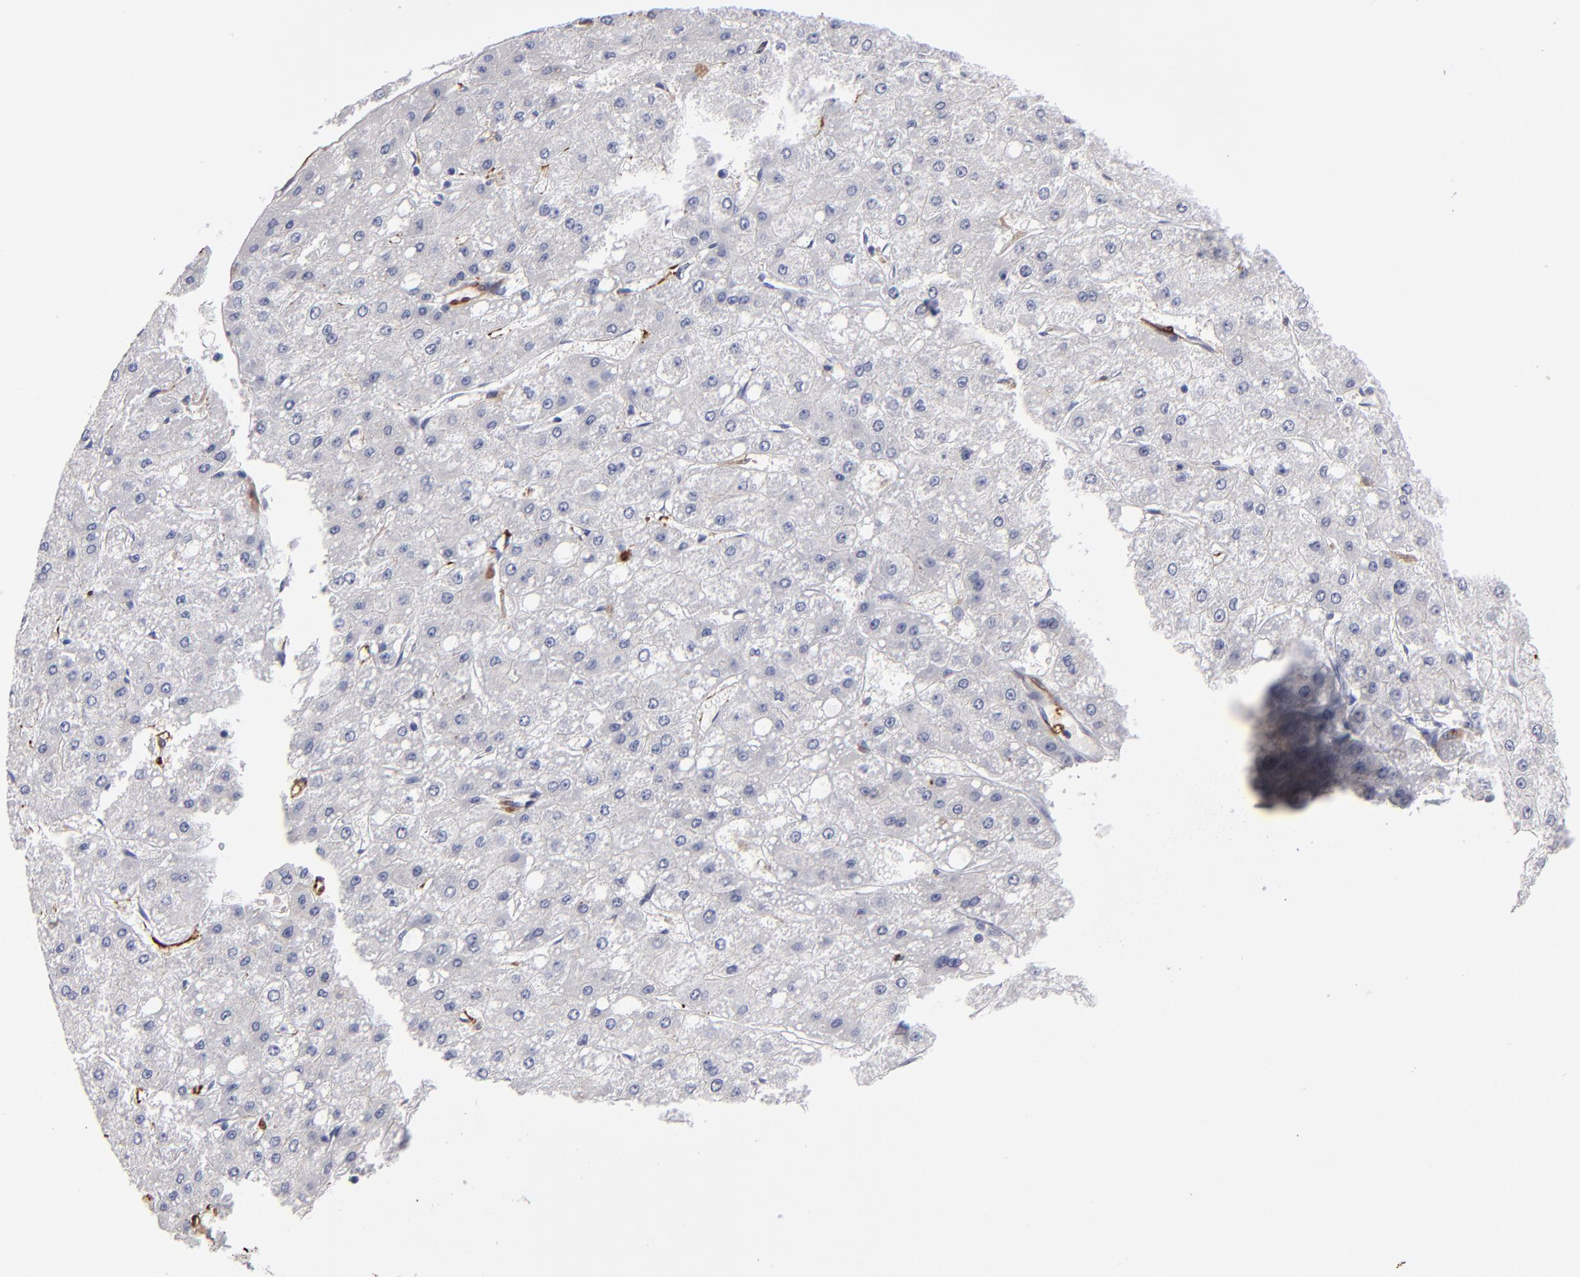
{"staining": {"intensity": "negative", "quantity": "none", "location": "none"}, "tissue": "liver cancer", "cell_type": "Tumor cells", "image_type": "cancer", "snomed": [{"axis": "morphology", "description": "Carcinoma, Hepatocellular, NOS"}, {"axis": "topography", "description": "Liver"}], "caption": "Tumor cells show no significant protein expression in liver cancer (hepatocellular carcinoma).", "gene": "FABP4", "patient": {"sex": "female", "age": 52}}